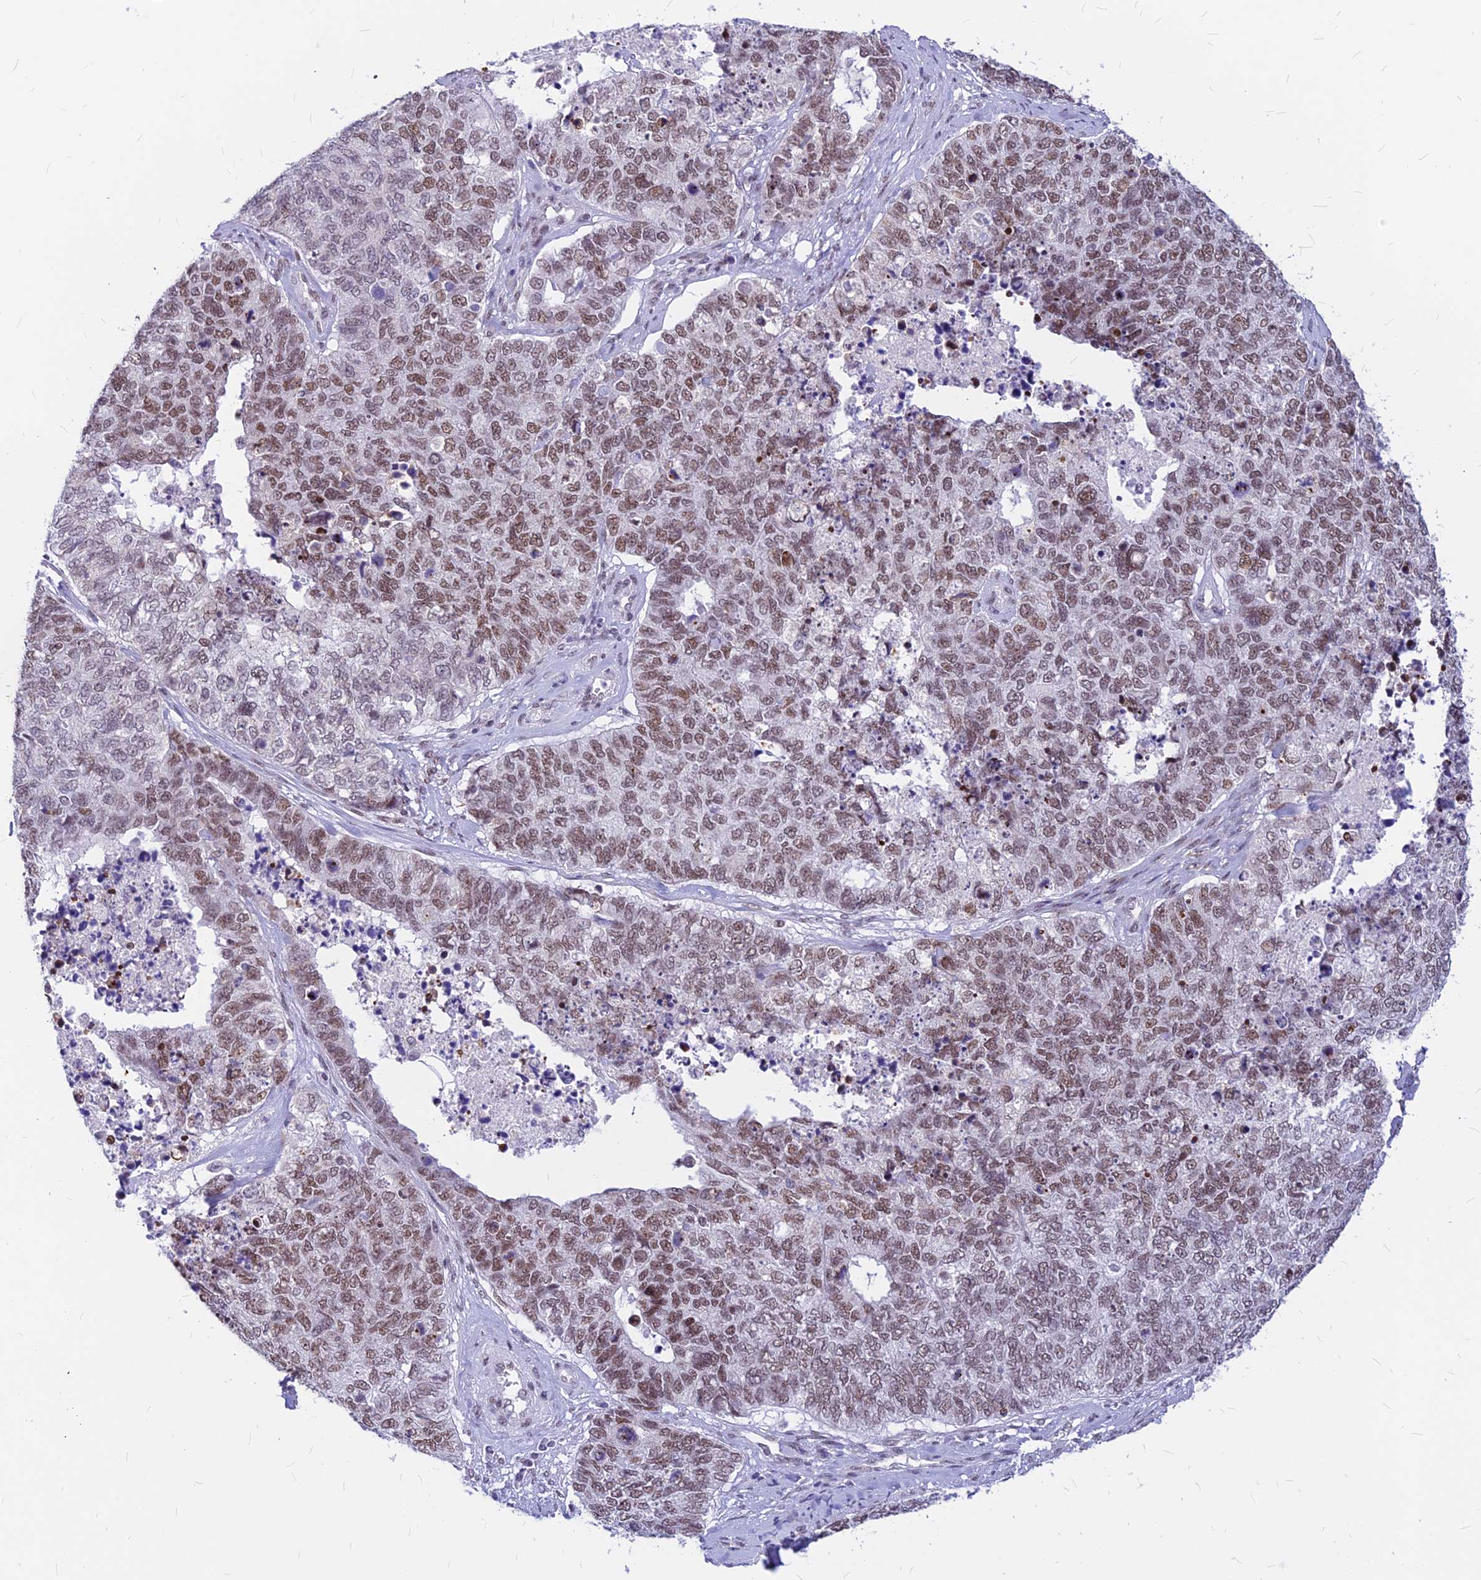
{"staining": {"intensity": "moderate", "quantity": ">75%", "location": "nuclear"}, "tissue": "cervical cancer", "cell_type": "Tumor cells", "image_type": "cancer", "snomed": [{"axis": "morphology", "description": "Squamous cell carcinoma, NOS"}, {"axis": "topography", "description": "Cervix"}], "caption": "Cervical squamous cell carcinoma stained with a protein marker exhibits moderate staining in tumor cells.", "gene": "KCTD13", "patient": {"sex": "female", "age": 63}}